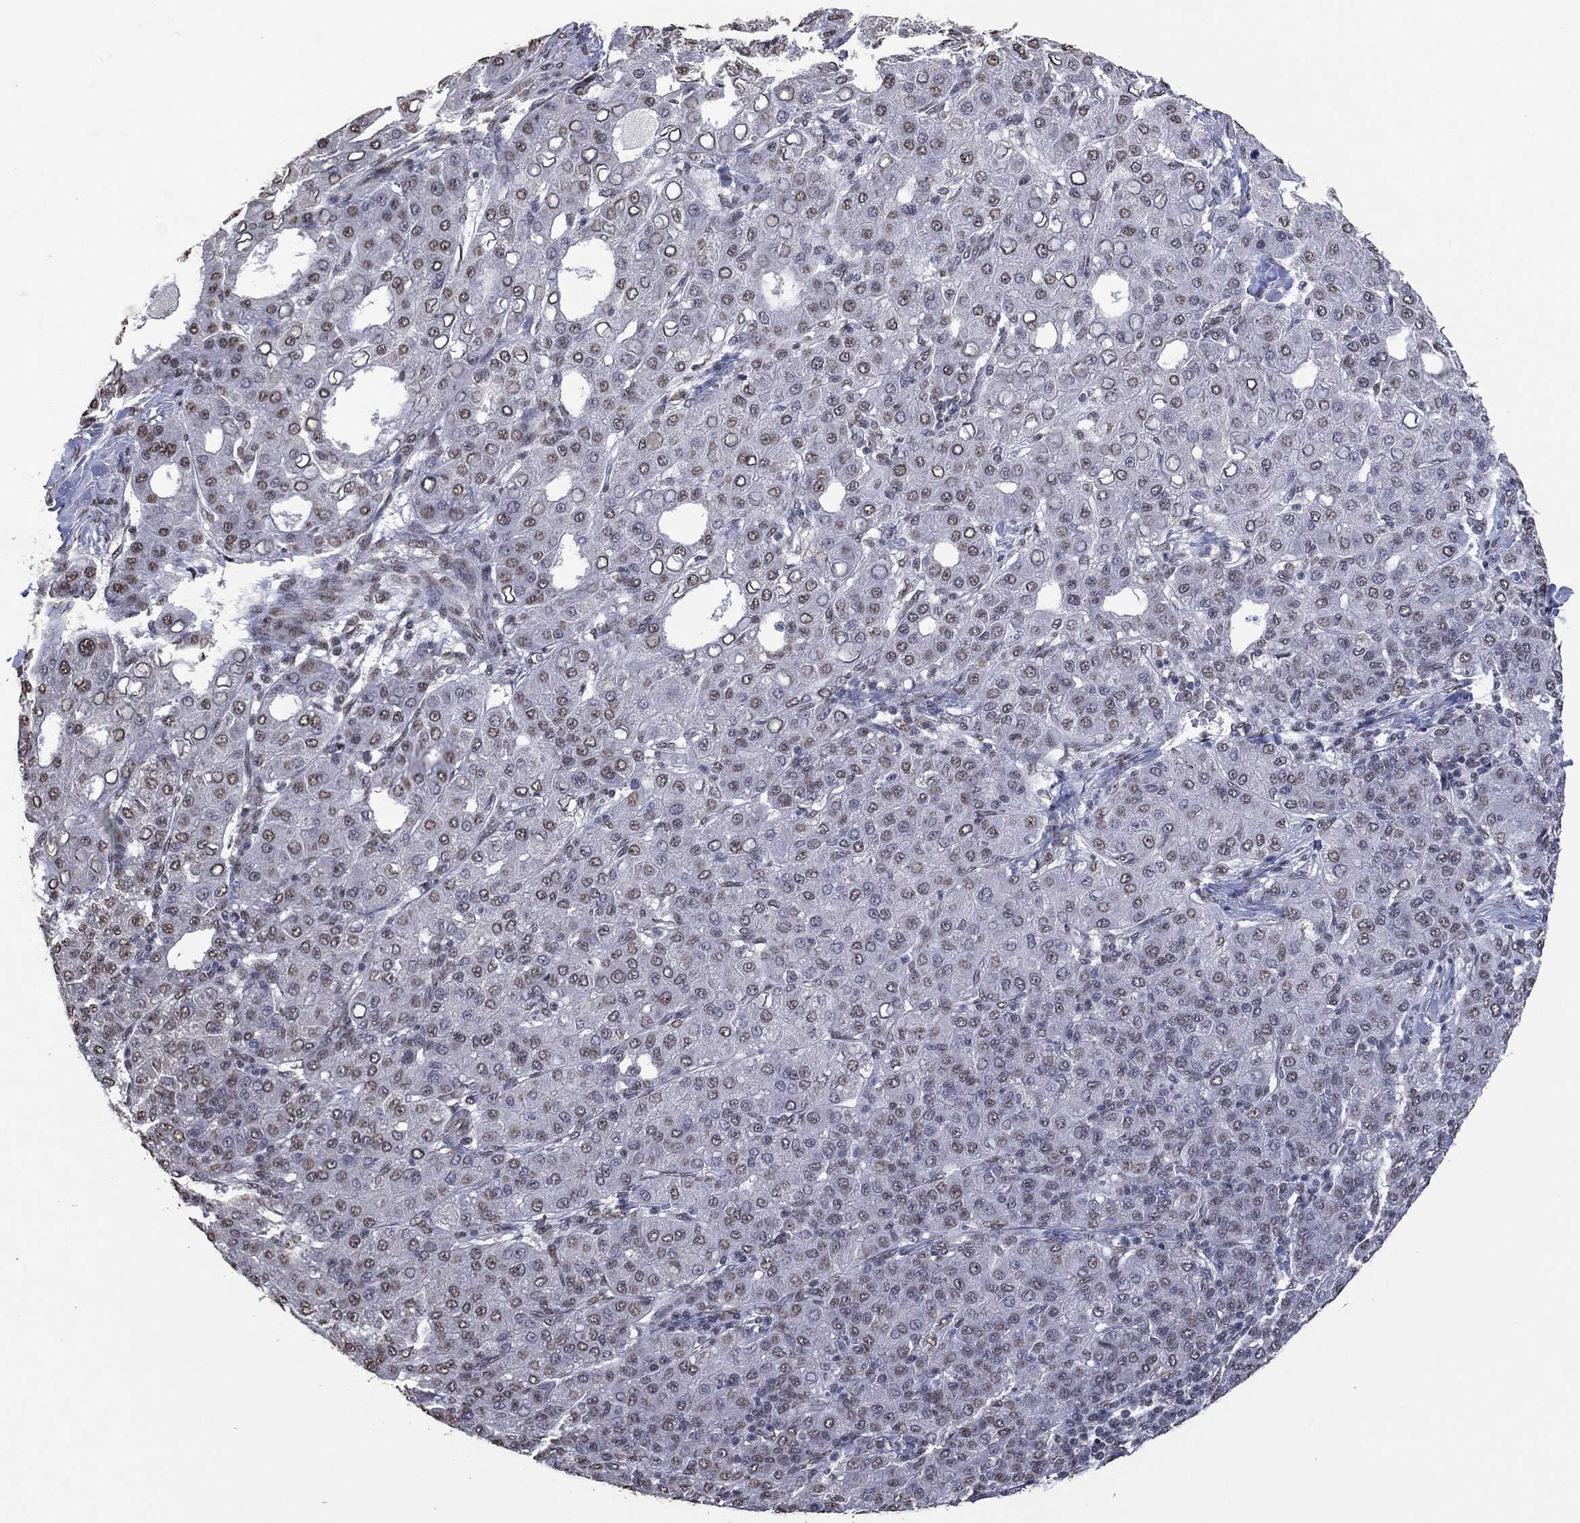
{"staining": {"intensity": "negative", "quantity": "none", "location": "none"}, "tissue": "liver cancer", "cell_type": "Tumor cells", "image_type": "cancer", "snomed": [{"axis": "morphology", "description": "Carcinoma, Hepatocellular, NOS"}, {"axis": "topography", "description": "Liver"}], "caption": "Hepatocellular carcinoma (liver) was stained to show a protein in brown. There is no significant expression in tumor cells.", "gene": "EHMT1", "patient": {"sex": "male", "age": 65}}